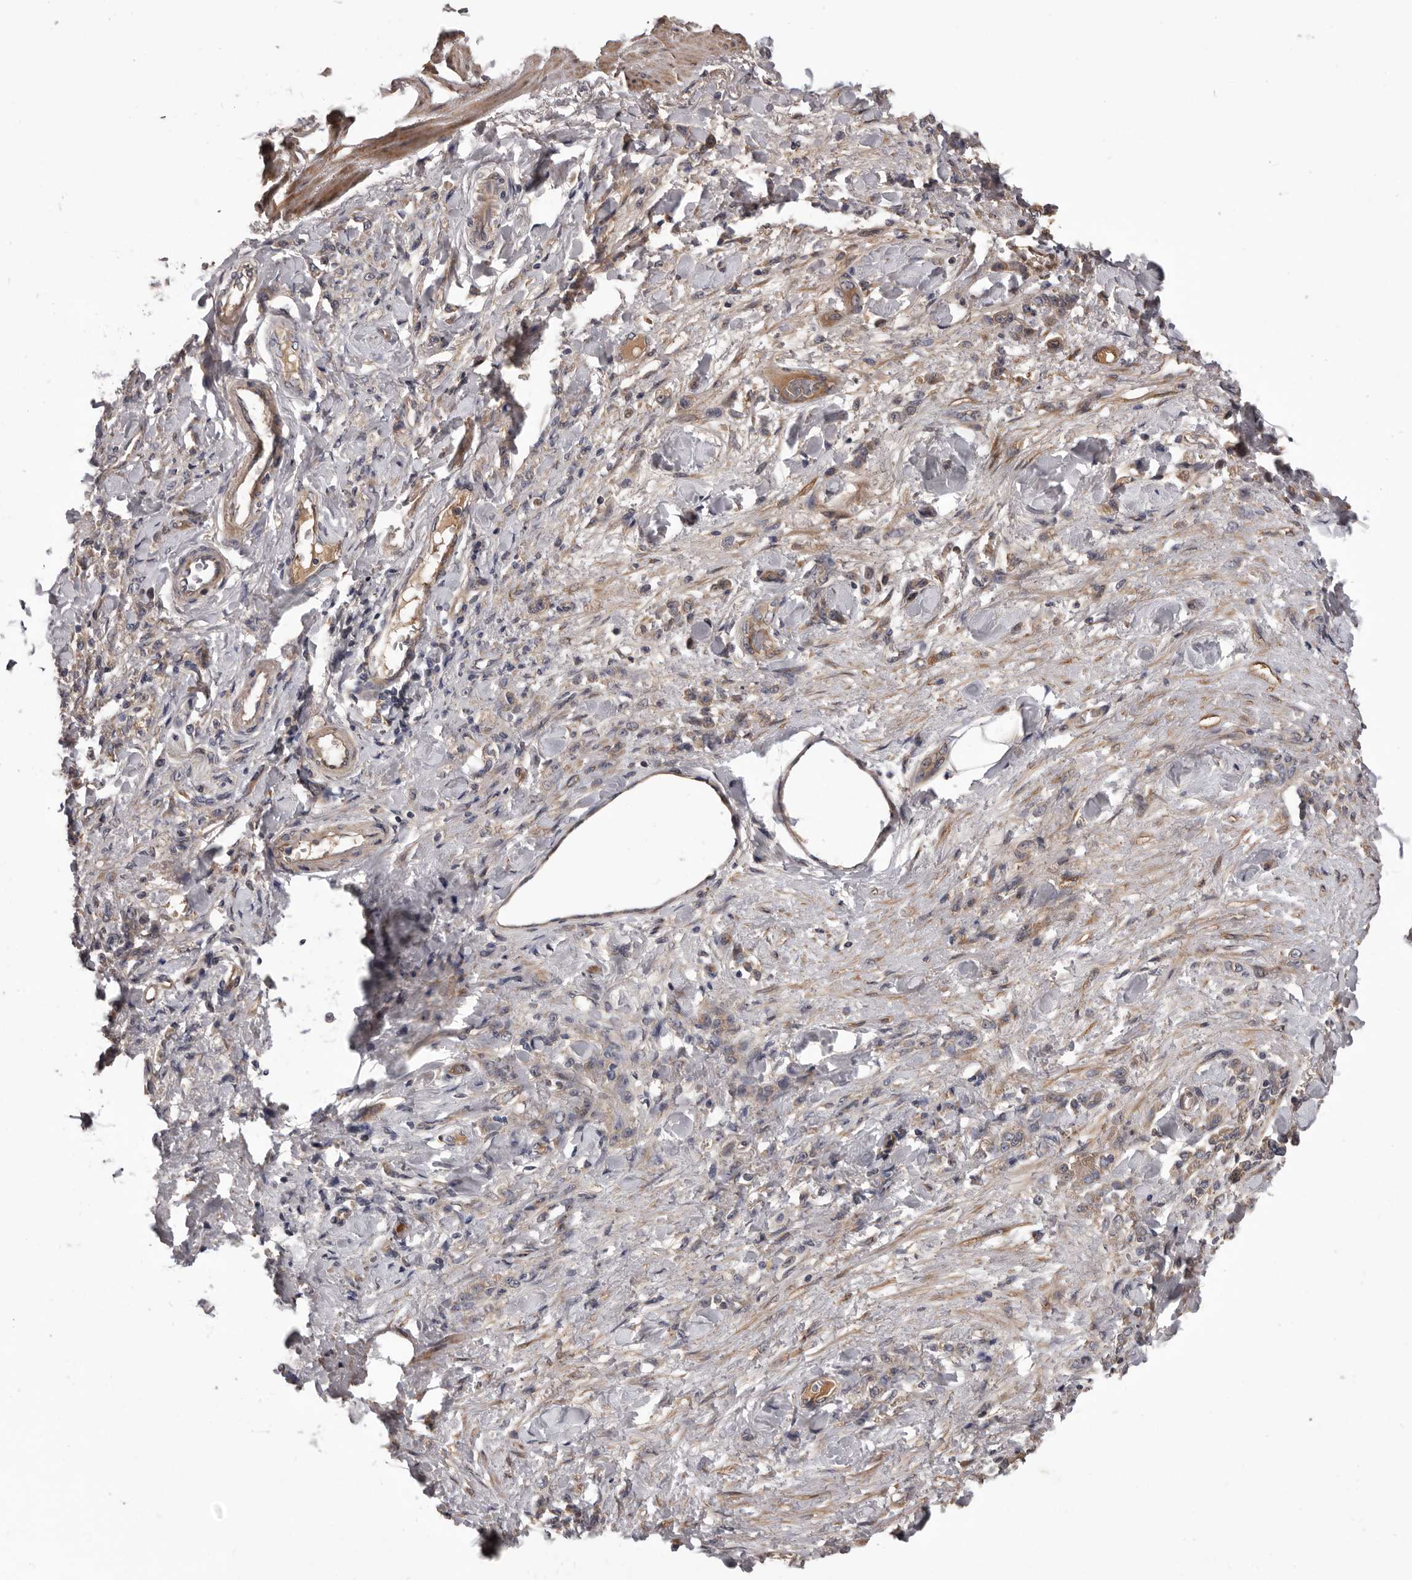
{"staining": {"intensity": "moderate", "quantity": "25%-75%", "location": "cytoplasmic/membranous"}, "tissue": "stomach cancer", "cell_type": "Tumor cells", "image_type": "cancer", "snomed": [{"axis": "morphology", "description": "Normal tissue, NOS"}, {"axis": "morphology", "description": "Adenocarcinoma, NOS"}, {"axis": "topography", "description": "Stomach"}], "caption": "Brown immunohistochemical staining in stomach adenocarcinoma displays moderate cytoplasmic/membranous expression in about 25%-75% of tumor cells.", "gene": "PRKD1", "patient": {"sex": "male", "age": 82}}